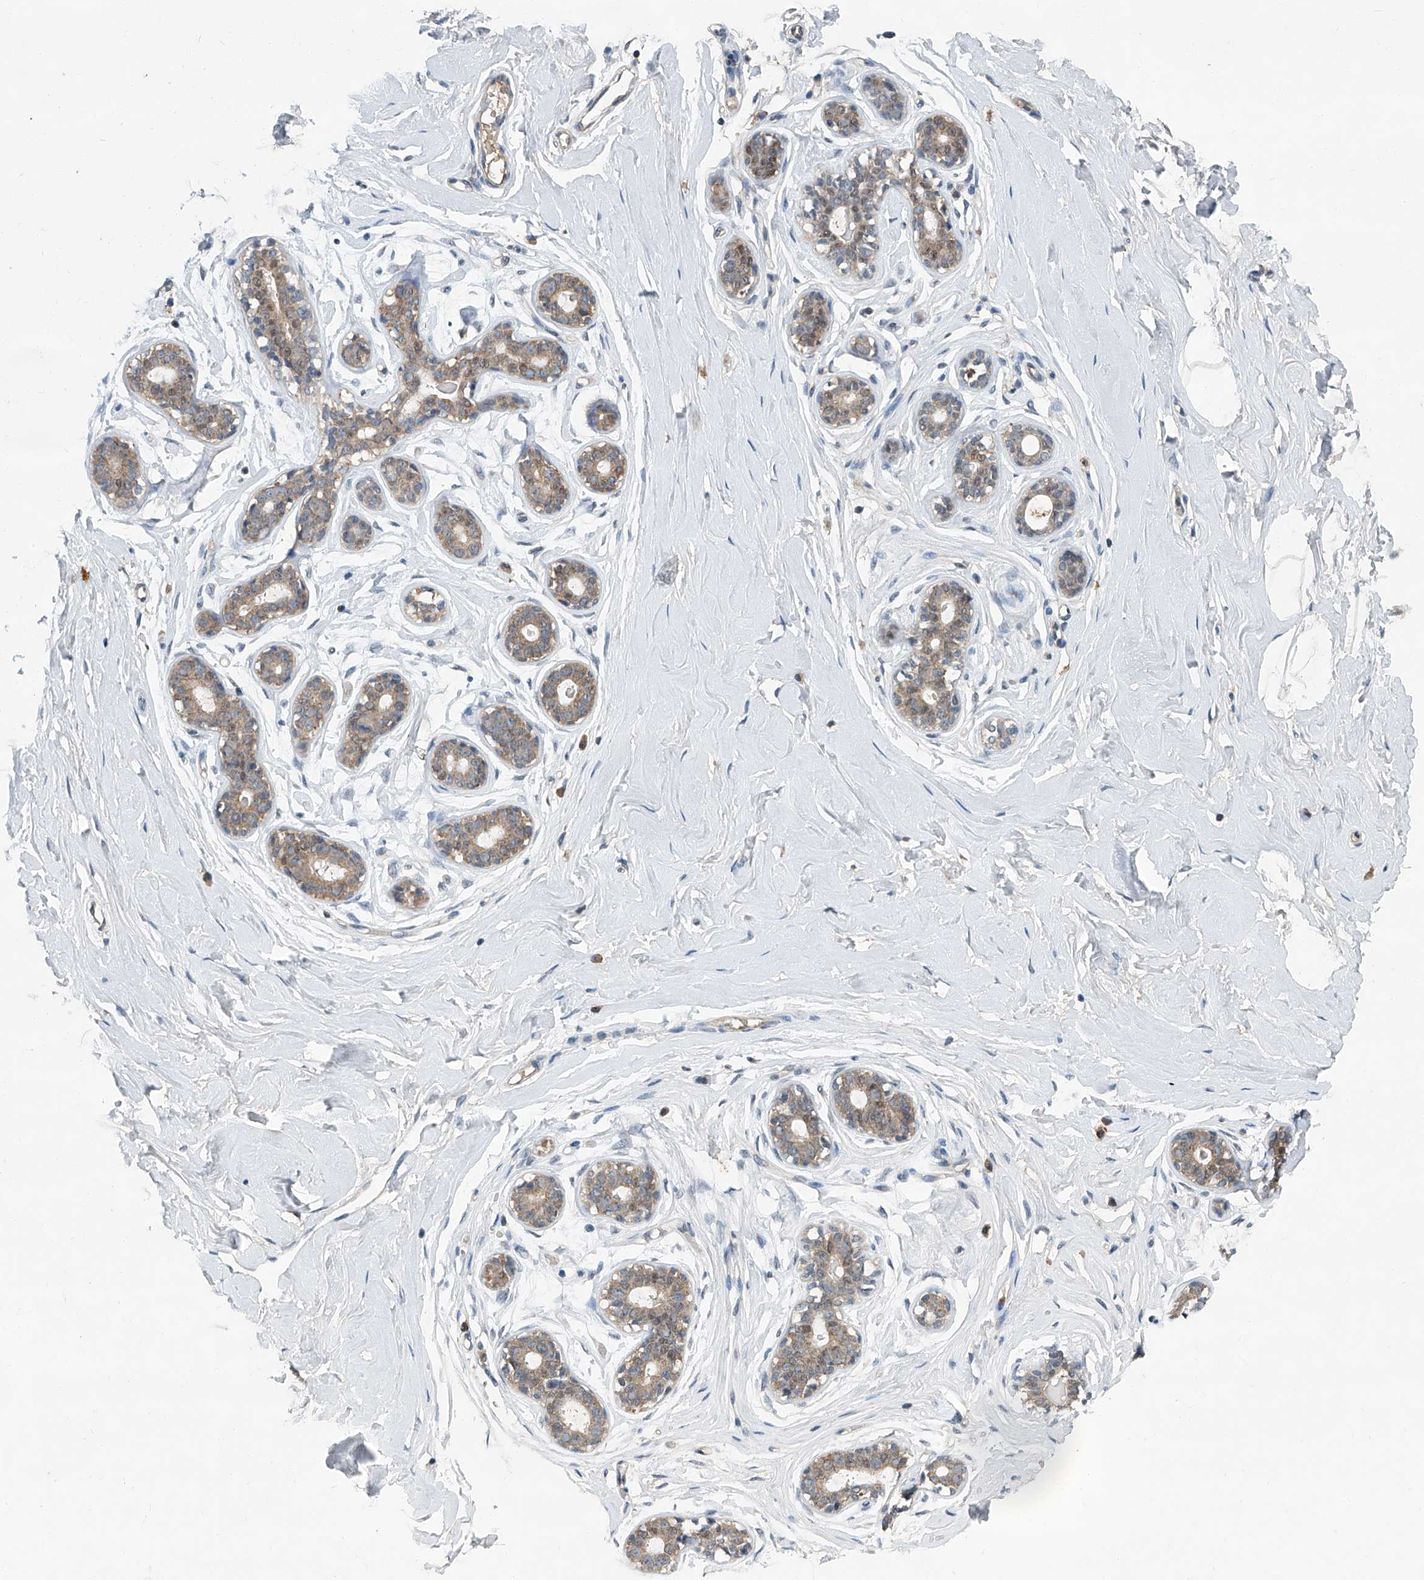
{"staining": {"intensity": "negative", "quantity": "none", "location": "none"}, "tissue": "breast", "cell_type": "Adipocytes", "image_type": "normal", "snomed": [{"axis": "morphology", "description": "Normal tissue, NOS"}, {"axis": "morphology", "description": "Adenoma, NOS"}, {"axis": "topography", "description": "Breast"}], "caption": "An image of breast stained for a protein displays no brown staining in adipocytes. Brightfield microscopy of IHC stained with DAB (3,3'-diaminobenzidine) (brown) and hematoxylin (blue), captured at high magnification.", "gene": "CLK1", "patient": {"sex": "female", "age": 23}}